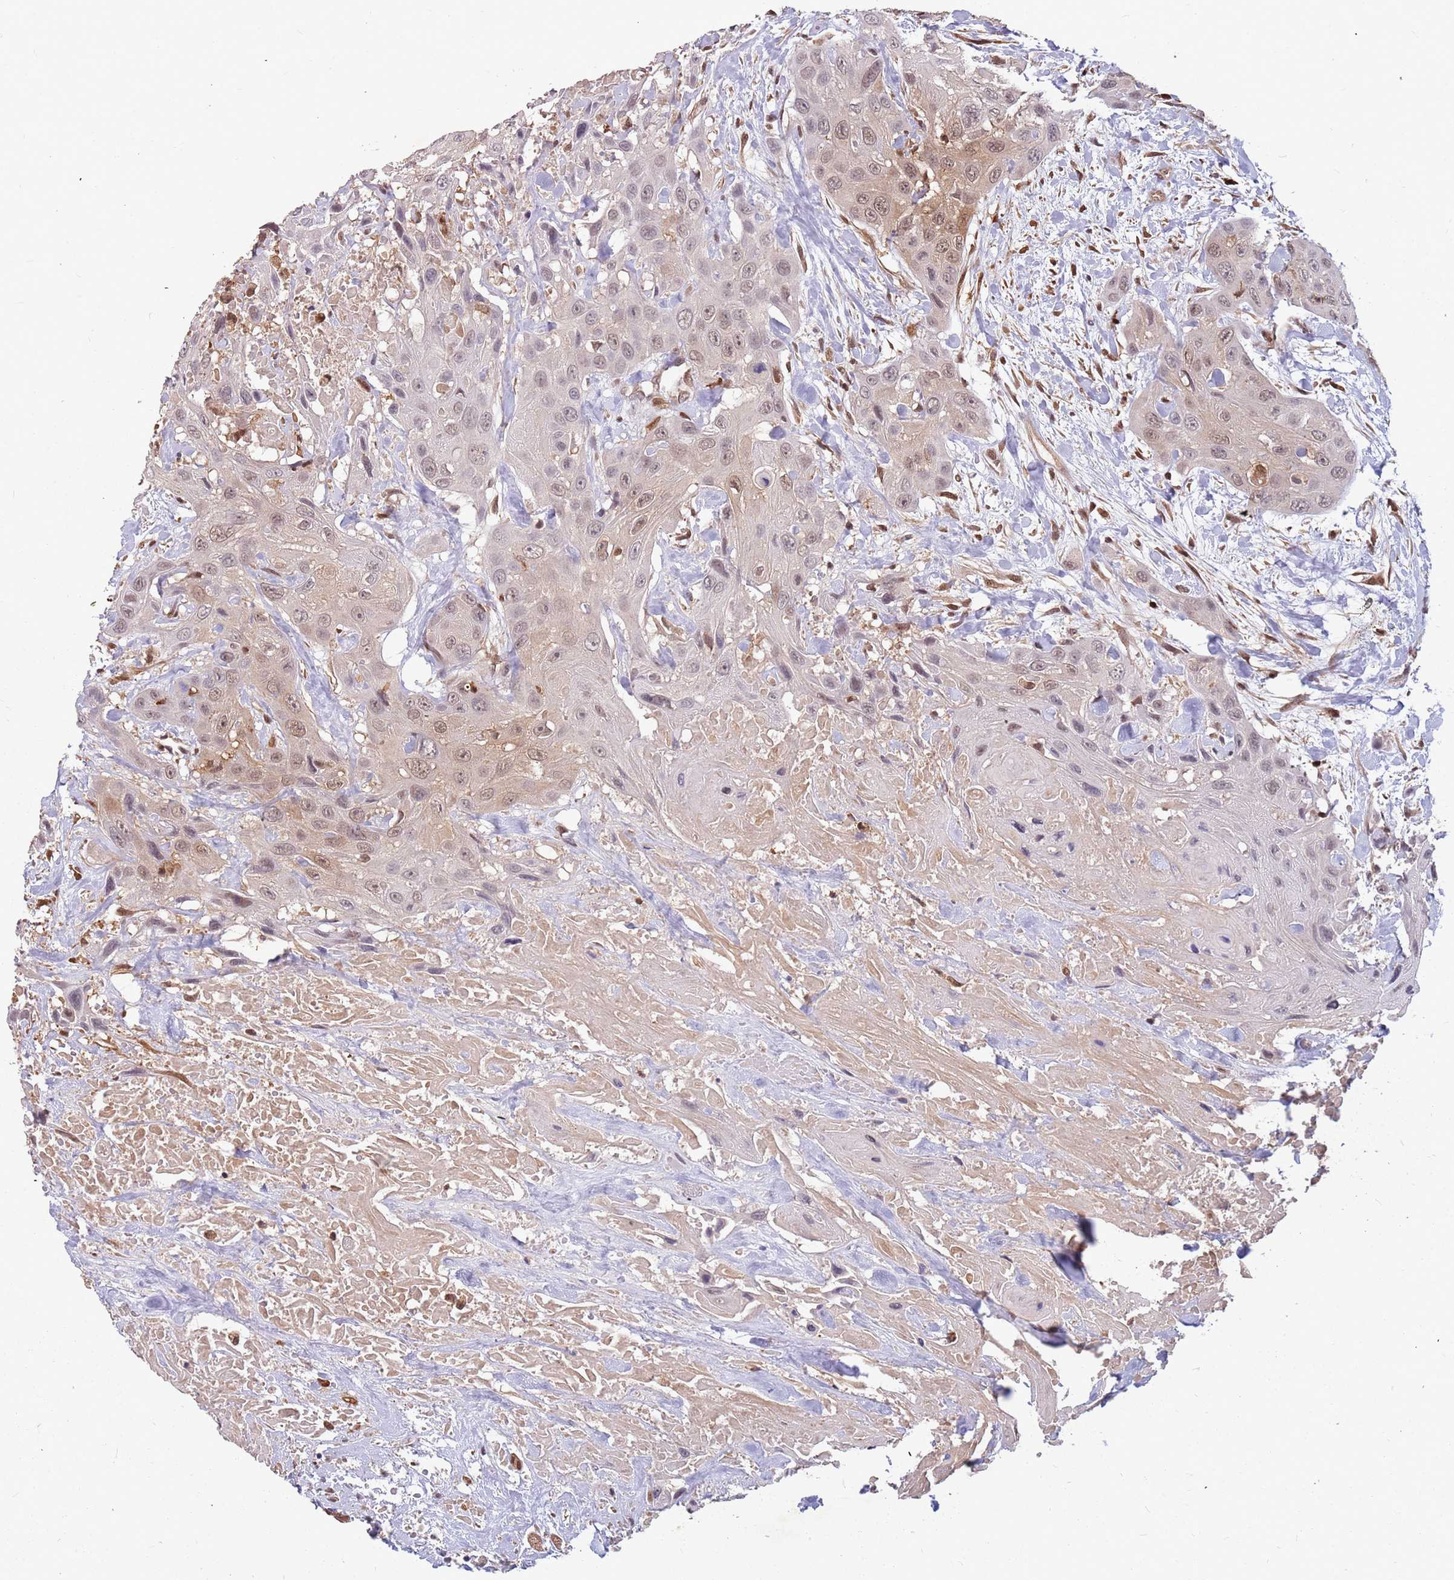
{"staining": {"intensity": "weak", "quantity": ">75%", "location": "nuclear"}, "tissue": "head and neck cancer", "cell_type": "Tumor cells", "image_type": "cancer", "snomed": [{"axis": "morphology", "description": "Squamous cell carcinoma, NOS"}, {"axis": "topography", "description": "Head-Neck"}], "caption": "Head and neck cancer (squamous cell carcinoma) stained with a brown dye demonstrates weak nuclear positive positivity in approximately >75% of tumor cells.", "gene": "GBP2", "patient": {"sex": "male", "age": 81}}